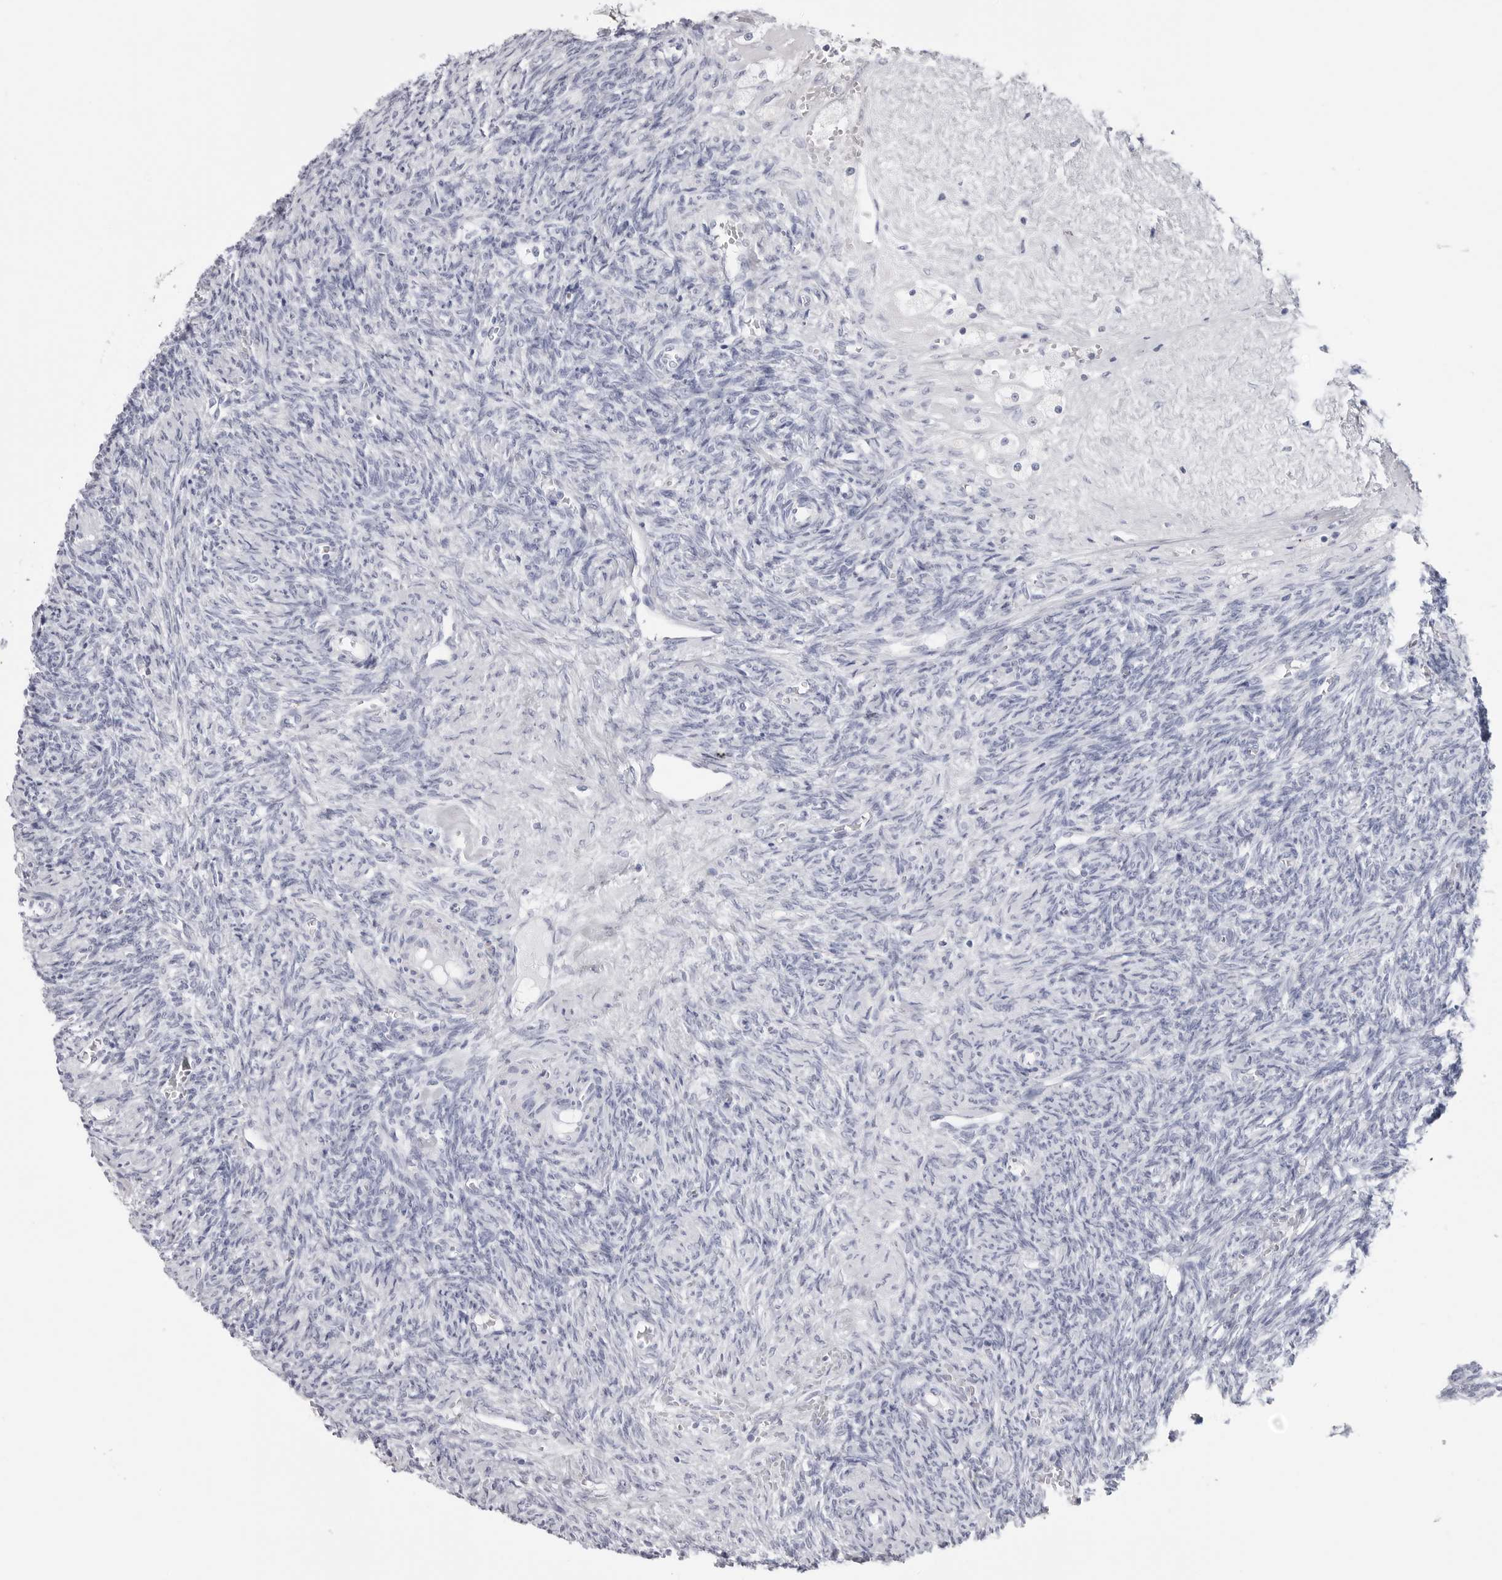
{"staining": {"intensity": "negative", "quantity": "none", "location": "none"}, "tissue": "ovary", "cell_type": "Ovarian stroma cells", "image_type": "normal", "snomed": [{"axis": "morphology", "description": "Normal tissue, NOS"}, {"axis": "topography", "description": "Ovary"}], "caption": "Immunohistochemical staining of benign human ovary displays no significant expression in ovarian stroma cells. Nuclei are stained in blue.", "gene": "CST2", "patient": {"sex": "female", "age": 41}}